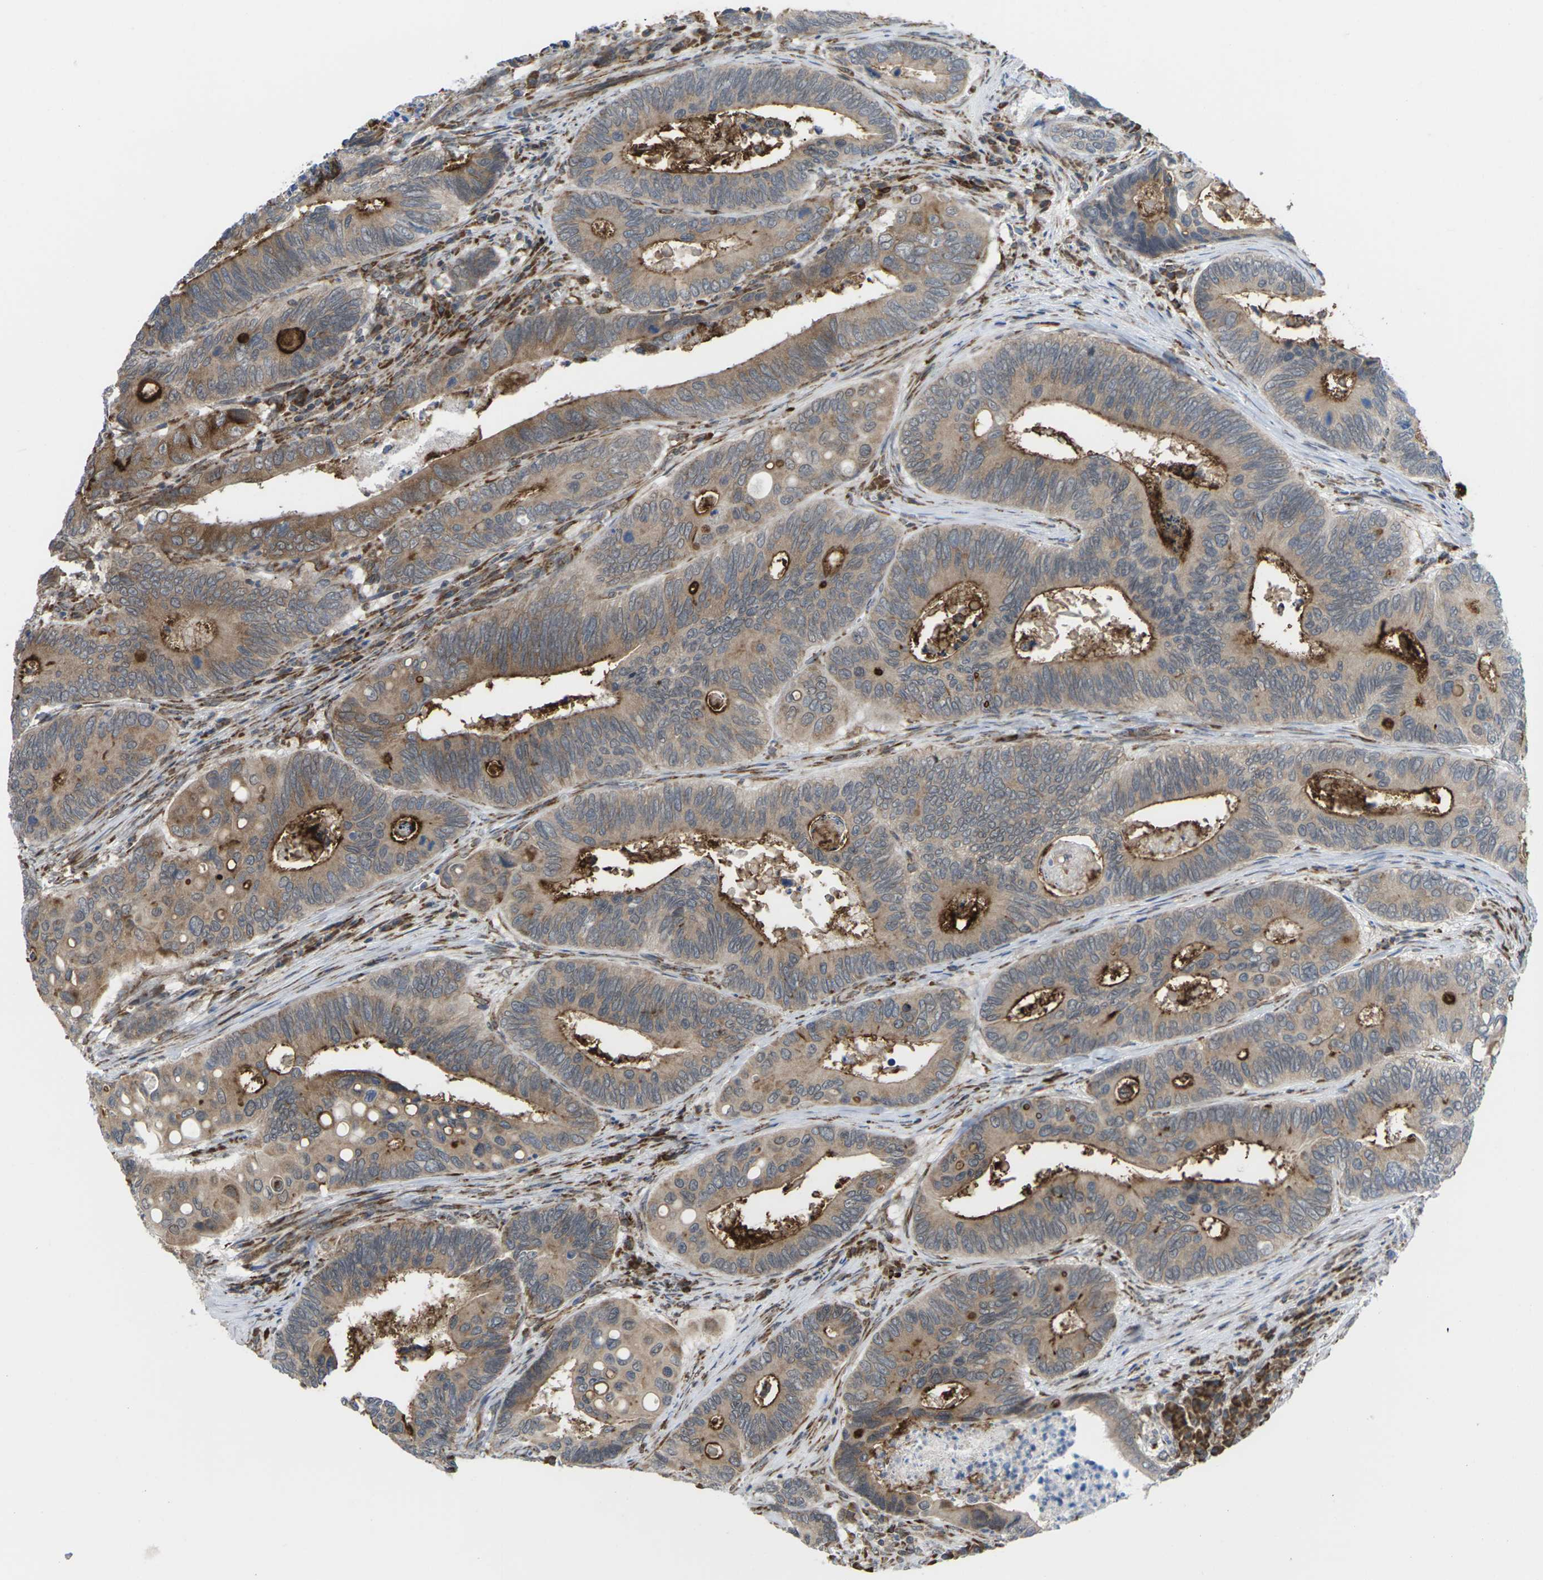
{"staining": {"intensity": "strong", "quantity": ">75%", "location": "cytoplasmic/membranous"}, "tissue": "colorectal cancer", "cell_type": "Tumor cells", "image_type": "cancer", "snomed": [{"axis": "morphology", "description": "Inflammation, NOS"}, {"axis": "morphology", "description": "Adenocarcinoma, NOS"}, {"axis": "topography", "description": "Colon"}], "caption": "Protein analysis of colorectal adenocarcinoma tissue displays strong cytoplasmic/membranous staining in about >75% of tumor cells.", "gene": "PDZK1IP1", "patient": {"sex": "male", "age": 72}}